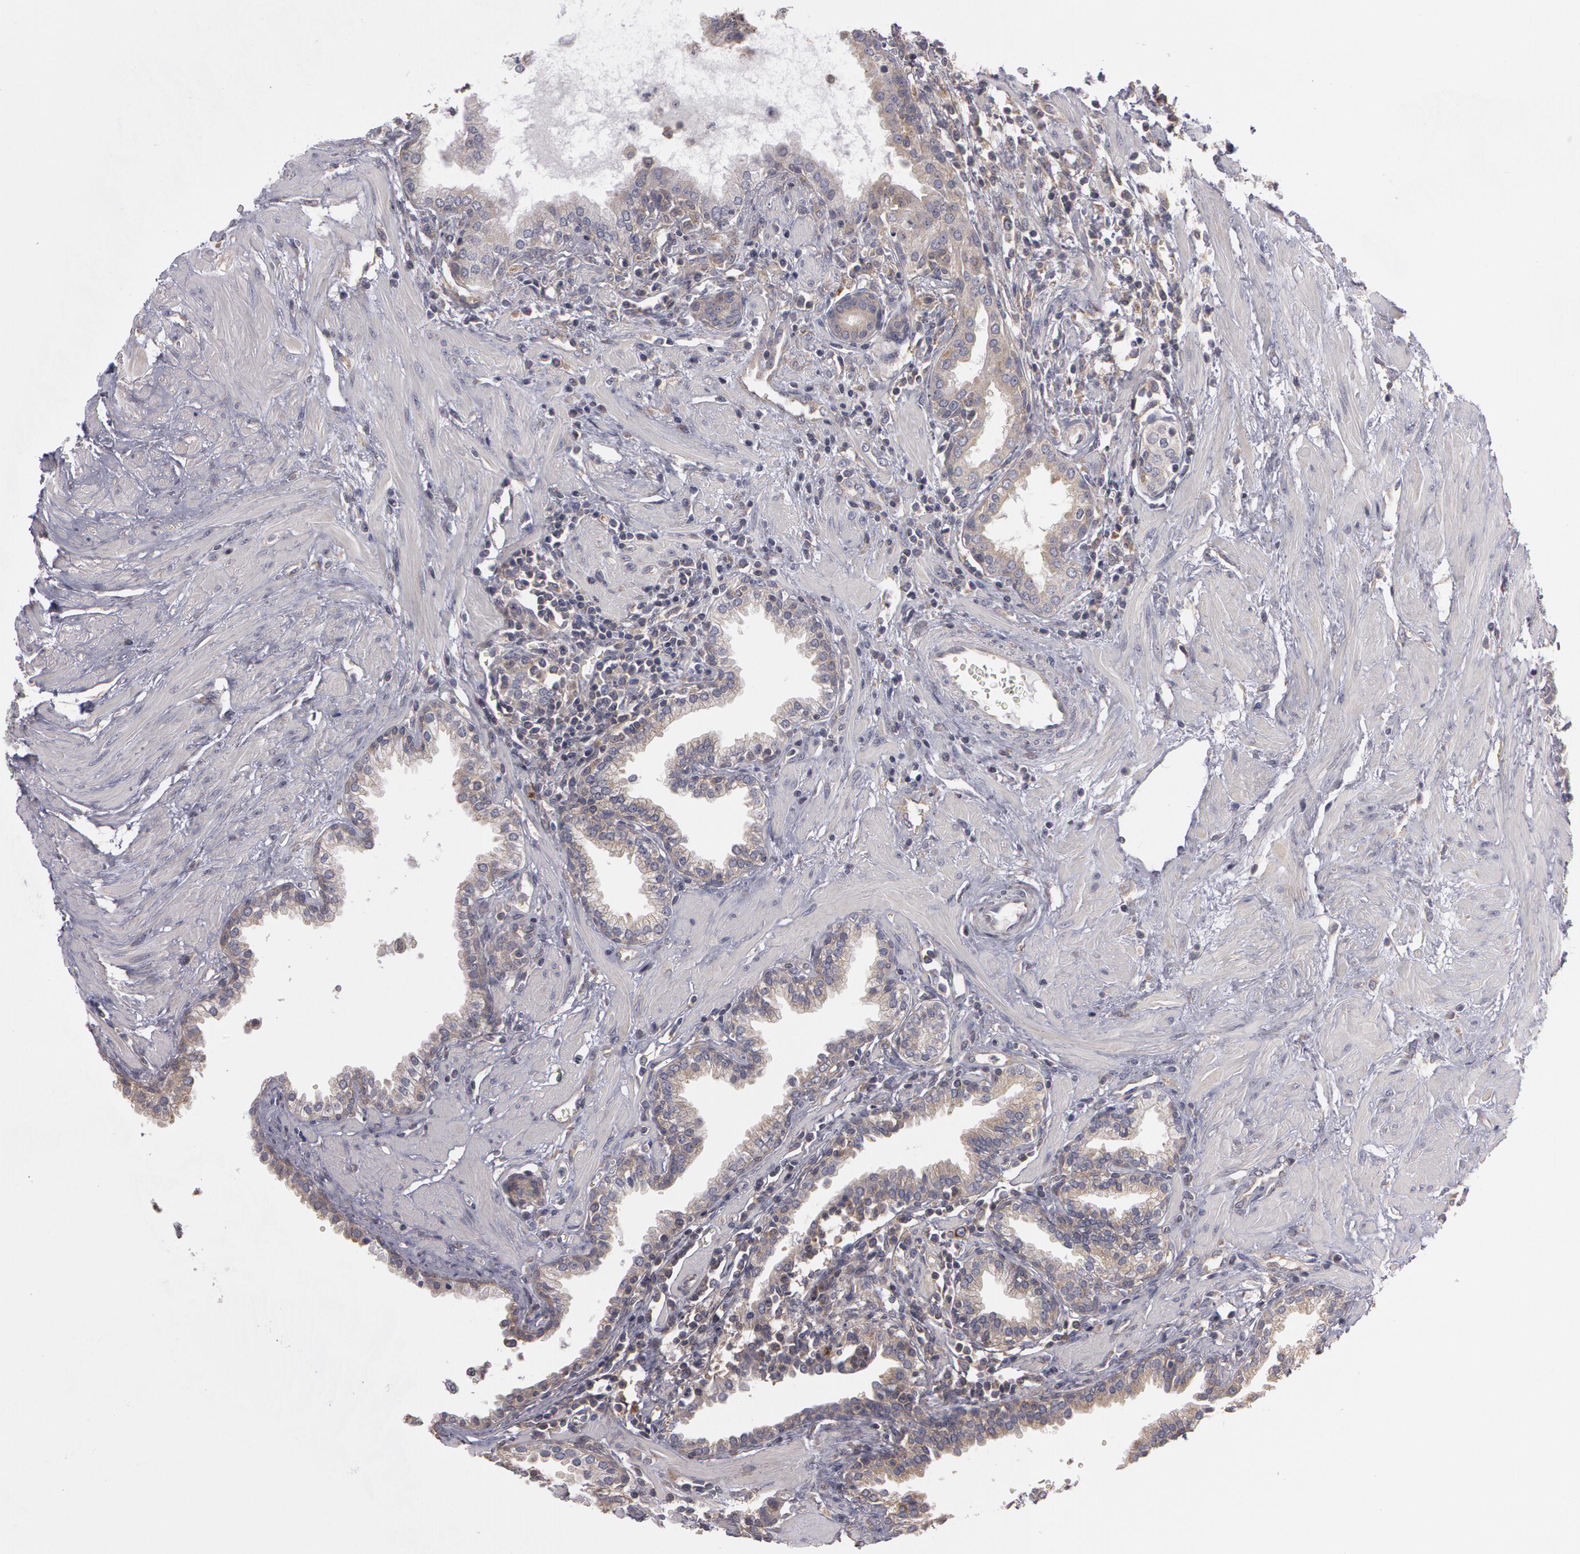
{"staining": {"intensity": "weak", "quantity": "25%-75%", "location": "cytoplasmic/membranous"}, "tissue": "prostate", "cell_type": "Glandular cells", "image_type": "normal", "snomed": [{"axis": "morphology", "description": "Normal tissue, NOS"}, {"axis": "topography", "description": "Prostate"}], "caption": "A brown stain highlights weak cytoplasmic/membranous expression of a protein in glandular cells of normal prostate. The protein is shown in brown color, while the nuclei are stained blue.", "gene": "NEK9", "patient": {"sex": "male", "age": 64}}